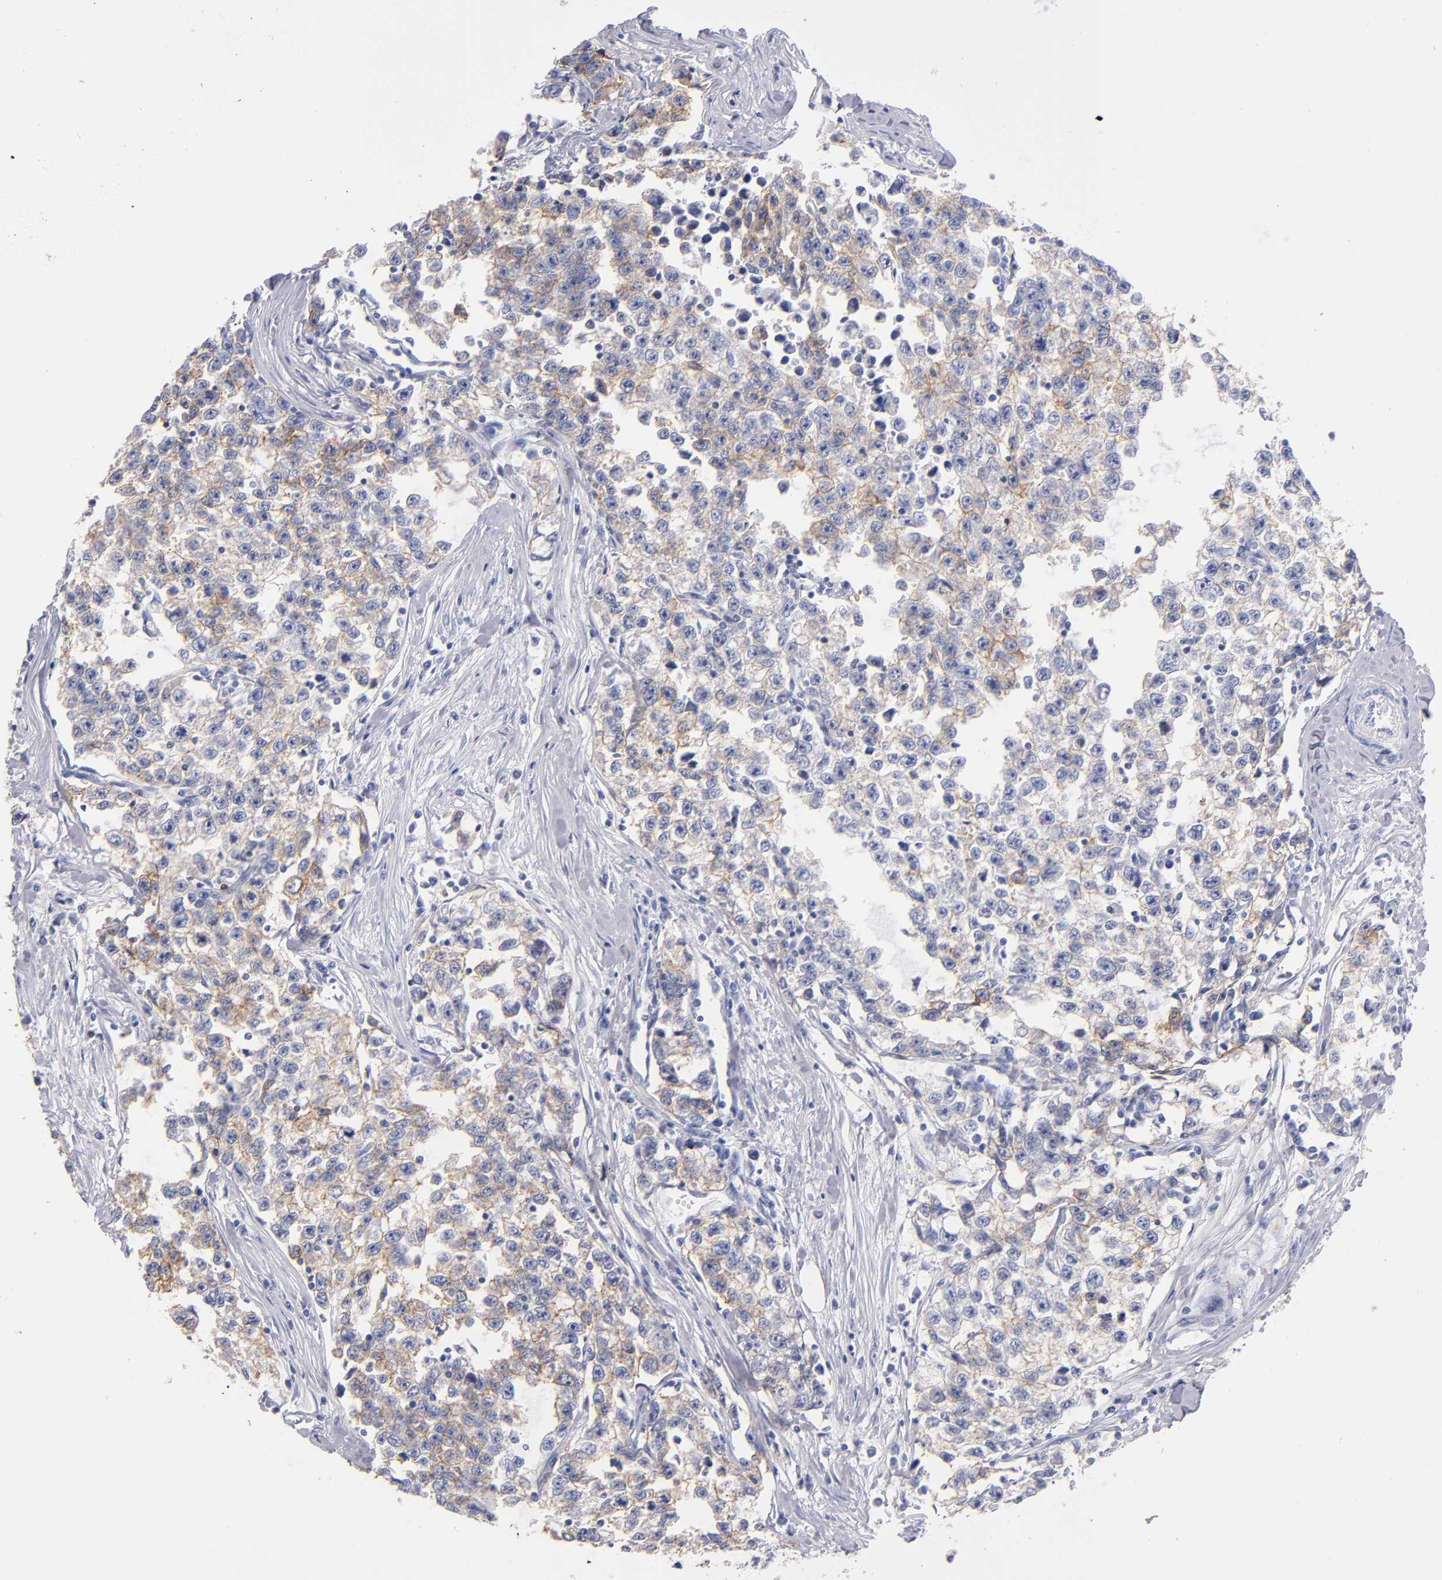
{"staining": {"intensity": "weak", "quantity": "25%-75%", "location": "cytoplasmic/membranous"}, "tissue": "testis cancer", "cell_type": "Tumor cells", "image_type": "cancer", "snomed": [{"axis": "morphology", "description": "Seminoma, NOS"}, {"axis": "morphology", "description": "Carcinoma, Embryonal, NOS"}, {"axis": "topography", "description": "Testis"}], "caption": "This image demonstrates immunohistochemistry staining of embryonal carcinoma (testis), with low weak cytoplasmic/membranous expression in about 25%-75% of tumor cells.", "gene": "KIT", "patient": {"sex": "male", "age": 30}}